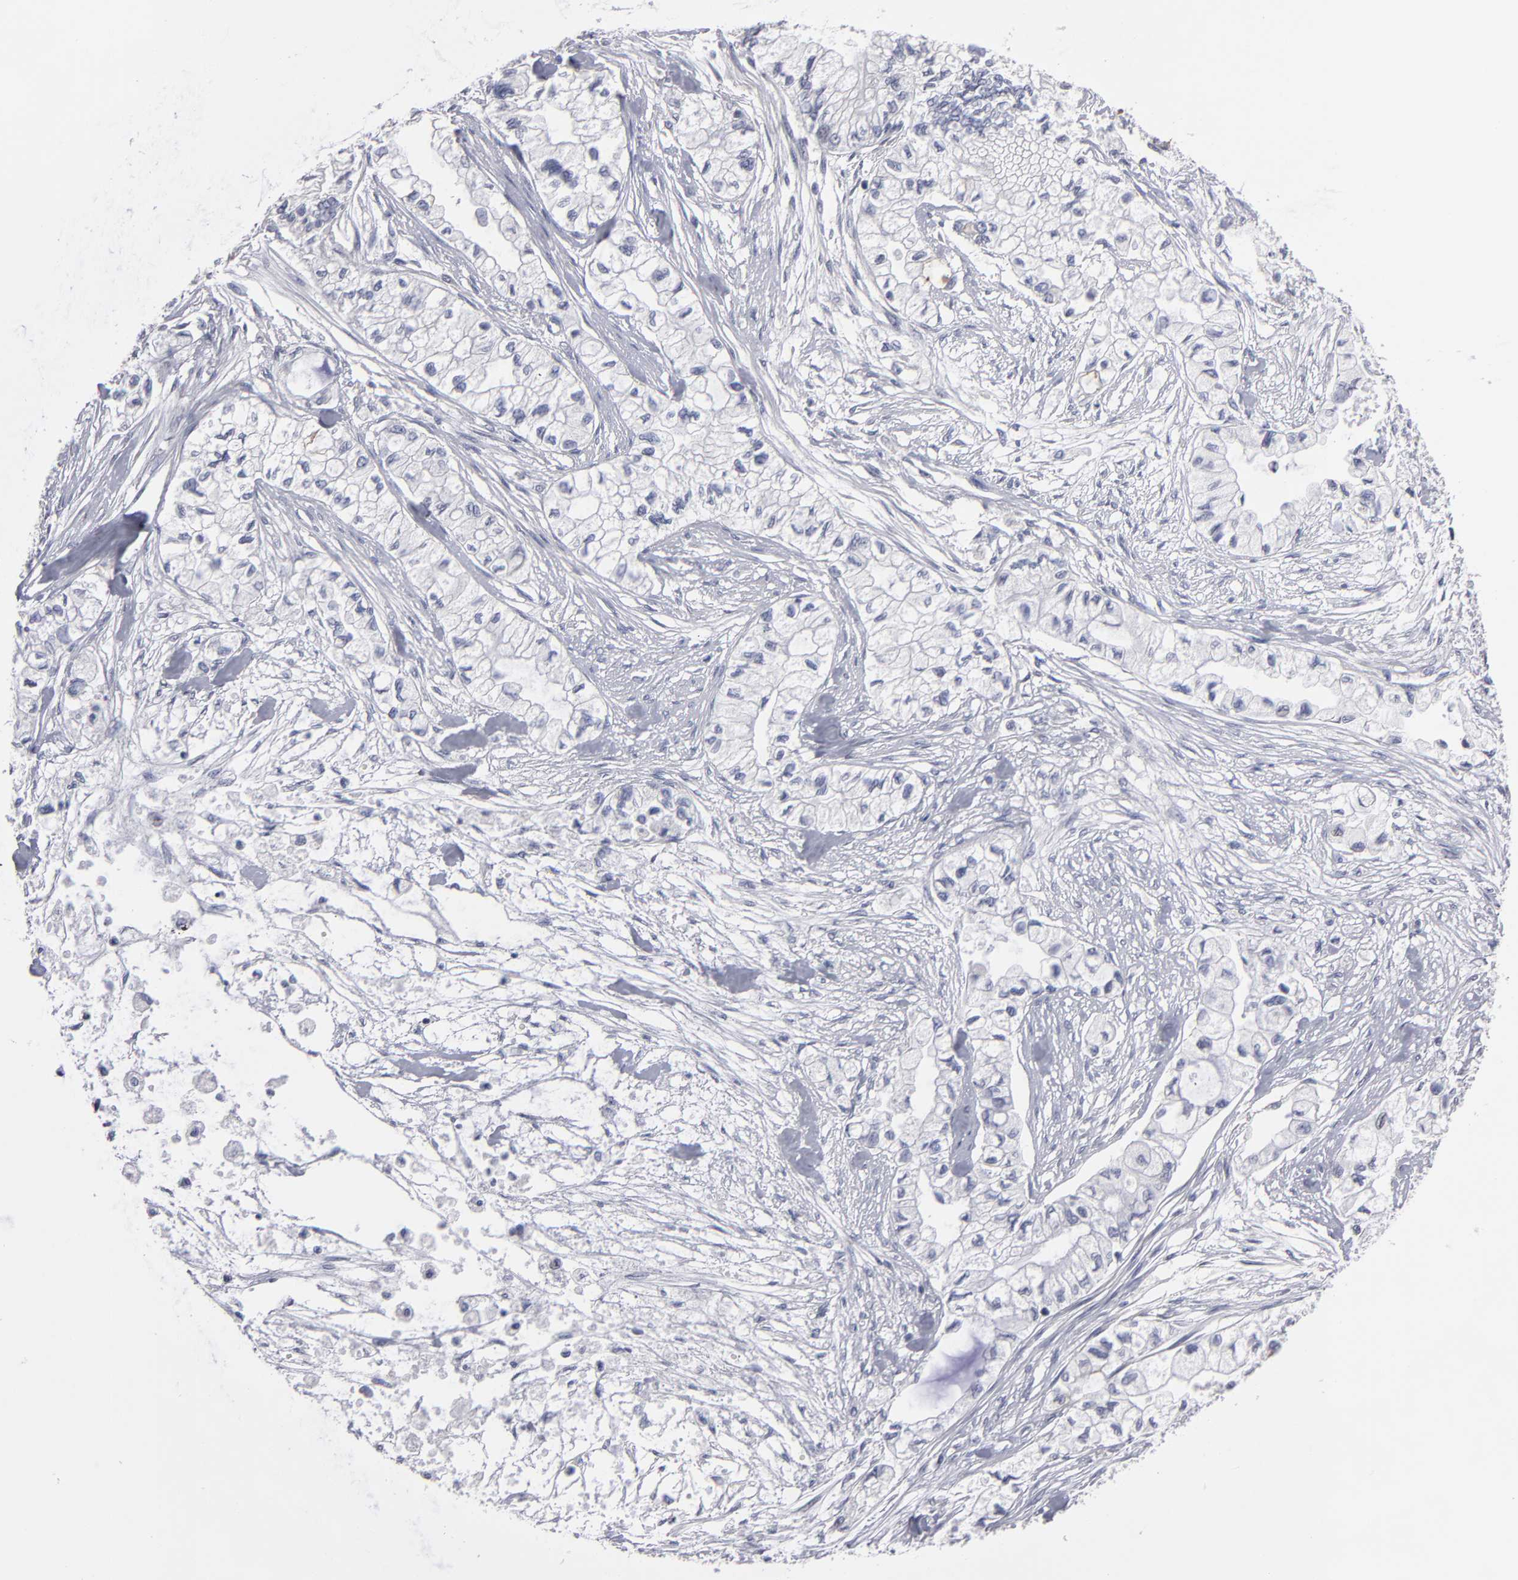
{"staining": {"intensity": "negative", "quantity": "none", "location": "none"}, "tissue": "pancreatic cancer", "cell_type": "Tumor cells", "image_type": "cancer", "snomed": [{"axis": "morphology", "description": "Adenocarcinoma, NOS"}, {"axis": "topography", "description": "Pancreas"}], "caption": "Tumor cells are negative for brown protein staining in adenocarcinoma (pancreatic).", "gene": "CCDC80", "patient": {"sex": "male", "age": 79}}